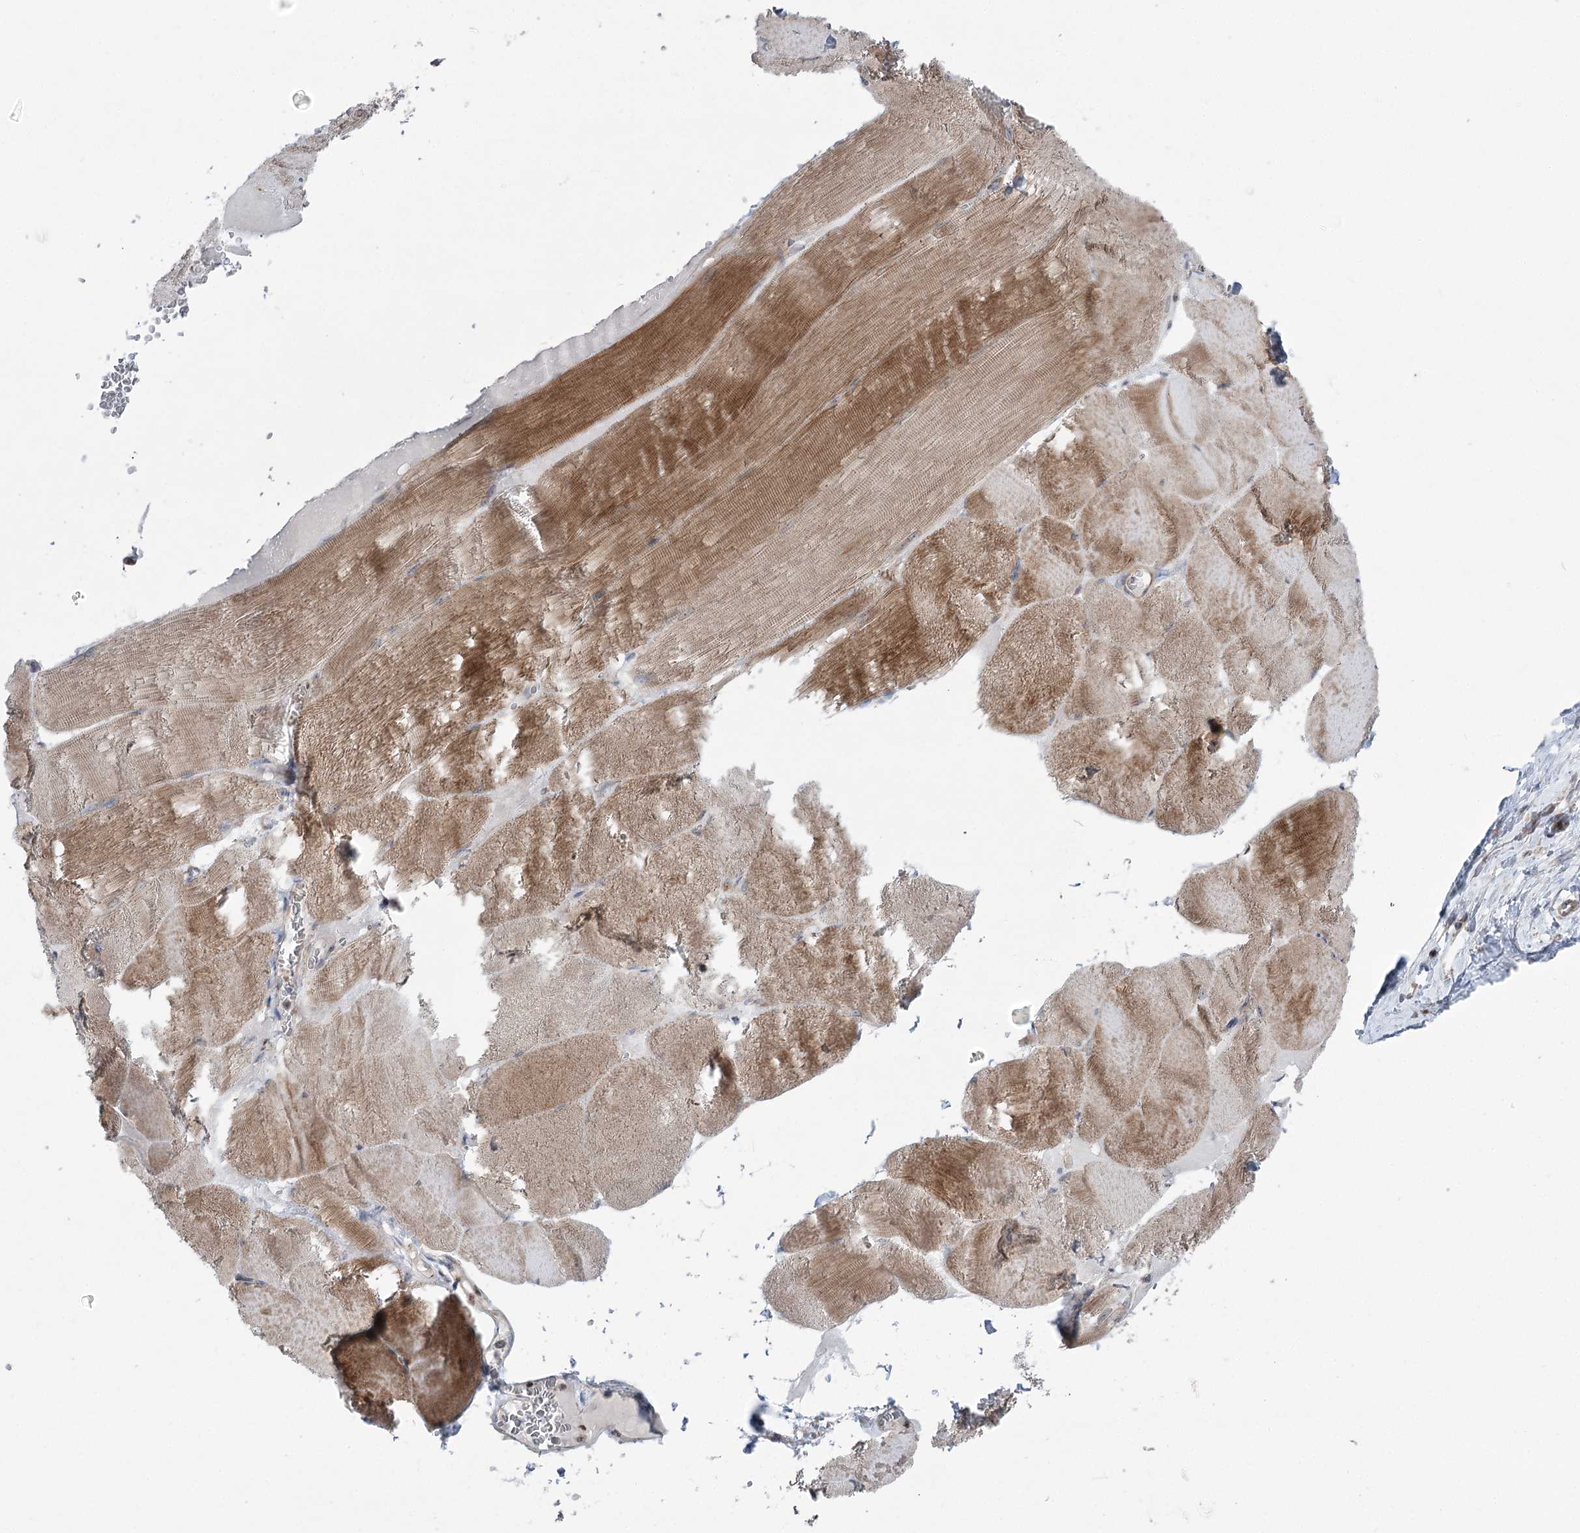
{"staining": {"intensity": "strong", "quantity": "25%-75%", "location": "cytoplasmic/membranous"}, "tissue": "skeletal muscle", "cell_type": "Myocytes", "image_type": "normal", "snomed": [{"axis": "morphology", "description": "Normal tissue, NOS"}, {"axis": "morphology", "description": "Basal cell carcinoma"}, {"axis": "topography", "description": "Skeletal muscle"}], "caption": "Protein staining of unremarkable skeletal muscle exhibits strong cytoplasmic/membranous expression in approximately 25%-75% of myocytes.", "gene": "SCN11A", "patient": {"sex": "female", "age": 64}}